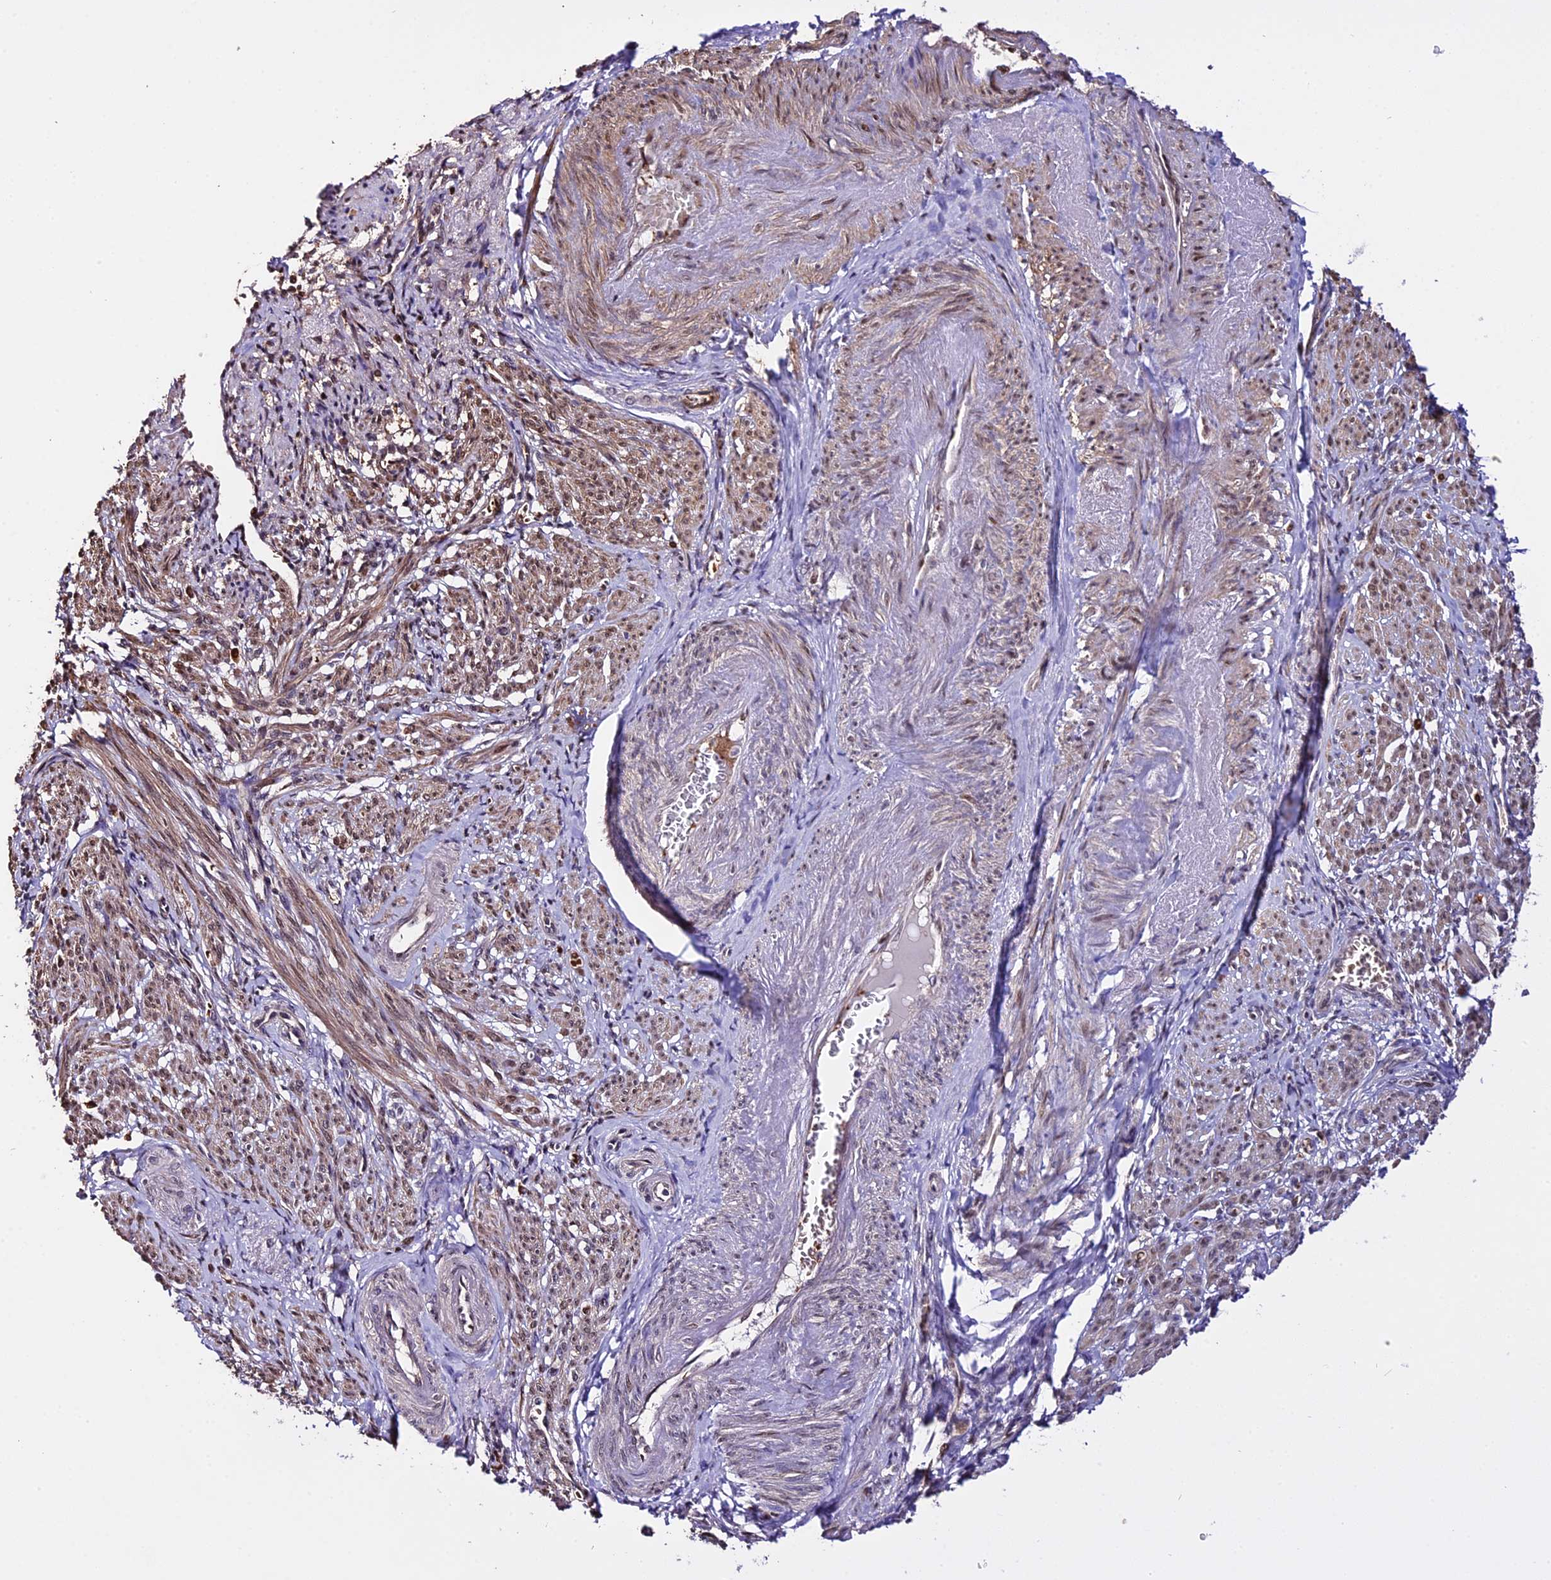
{"staining": {"intensity": "moderate", "quantity": "25%-75%", "location": "cytoplasmic/membranous,nuclear"}, "tissue": "smooth muscle", "cell_type": "Smooth muscle cells", "image_type": "normal", "snomed": [{"axis": "morphology", "description": "Normal tissue, NOS"}, {"axis": "topography", "description": "Smooth muscle"}], "caption": "Smooth muscle cells exhibit medium levels of moderate cytoplasmic/membranous,nuclear expression in about 25%-75% of cells in benign human smooth muscle. The staining was performed using DAB to visualize the protein expression in brown, while the nuclei were stained in blue with hematoxylin (Magnification: 20x).", "gene": "HERPUD1", "patient": {"sex": "female", "age": 39}}